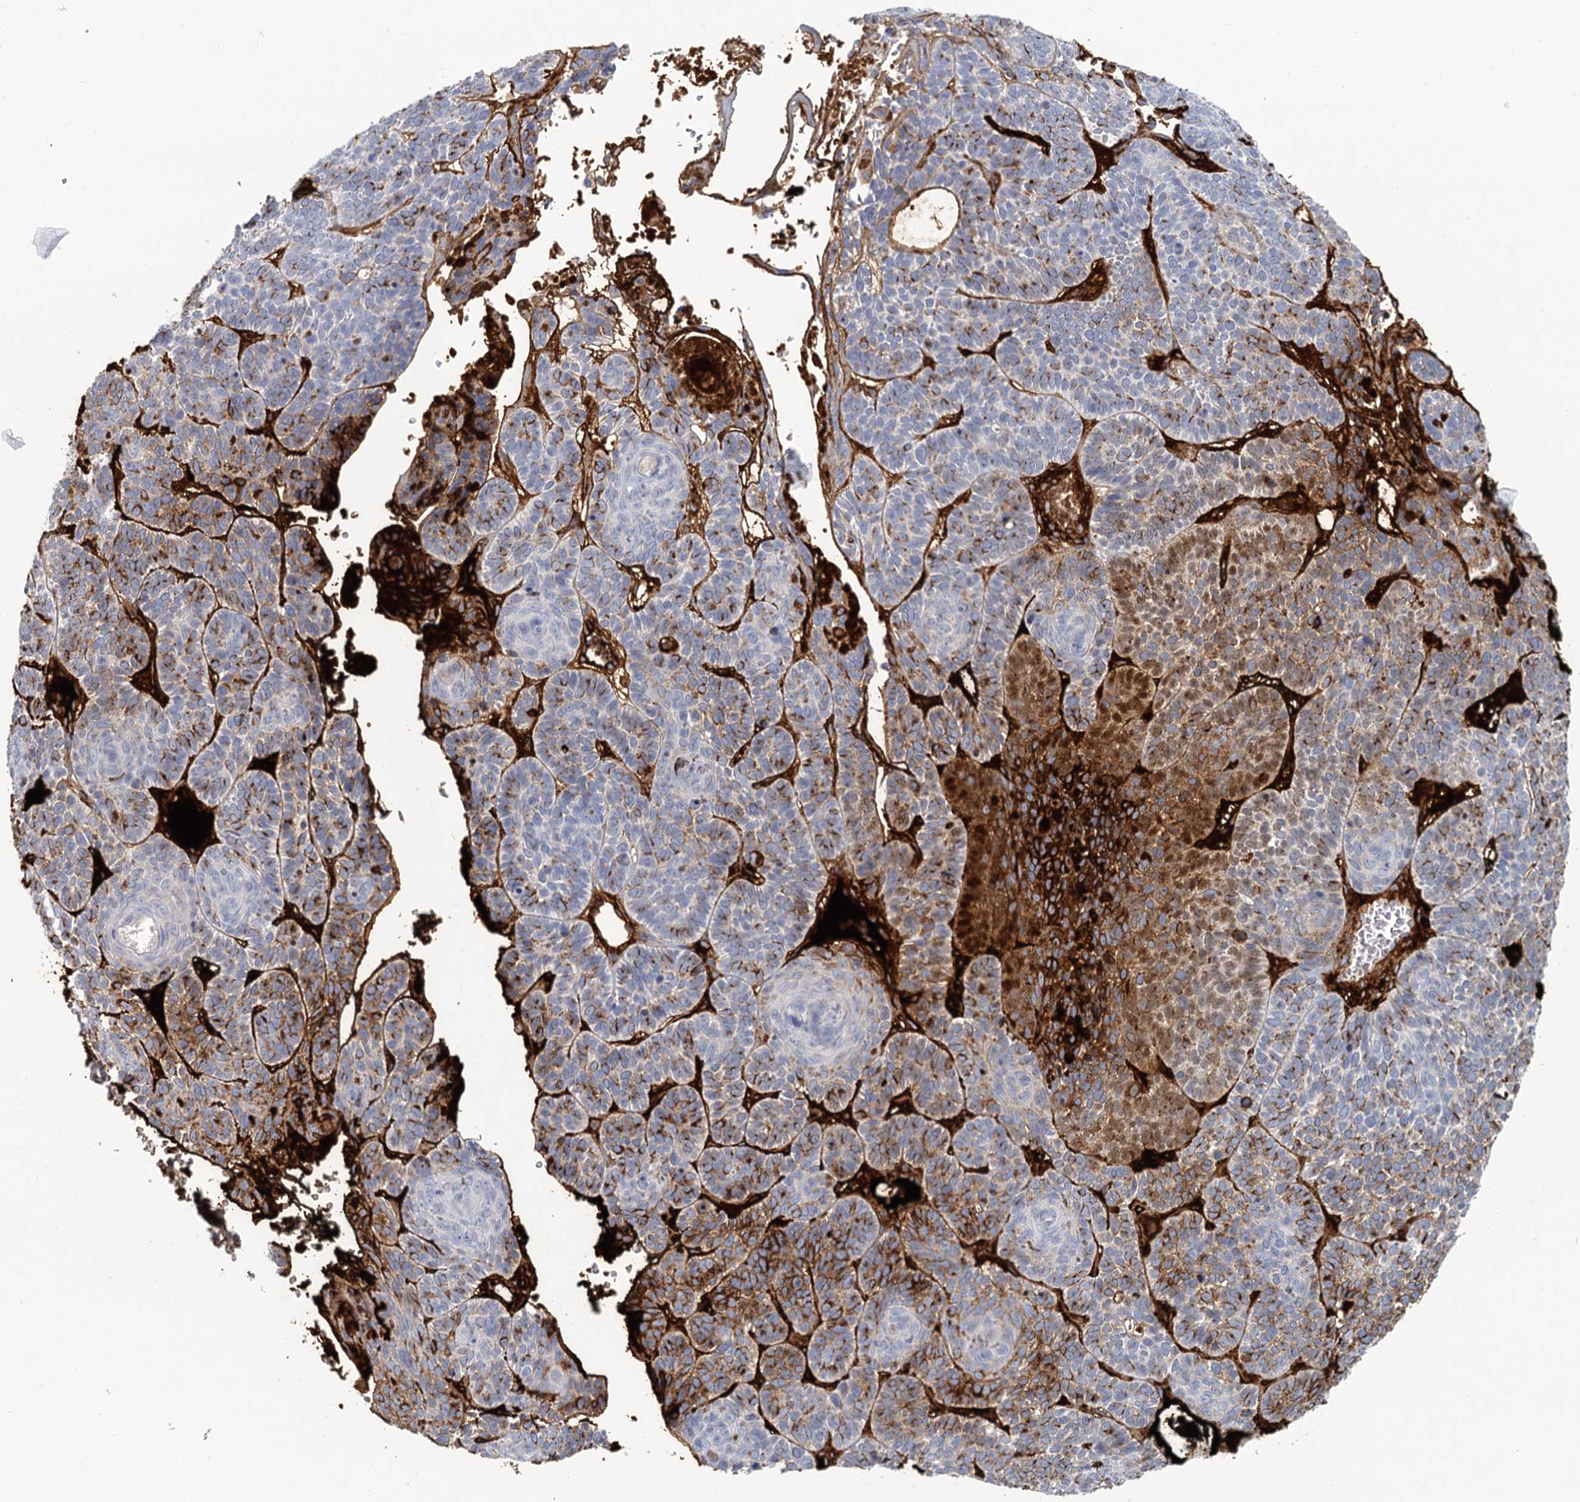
{"staining": {"intensity": "strong", "quantity": "25%-75%", "location": "cytoplasmic/membranous"}, "tissue": "skin cancer", "cell_type": "Tumor cells", "image_type": "cancer", "snomed": [{"axis": "morphology", "description": "Basal cell carcinoma"}, {"axis": "topography", "description": "Skin"}], "caption": "Brown immunohistochemical staining in skin basal cell carcinoma demonstrates strong cytoplasmic/membranous positivity in approximately 25%-75% of tumor cells. (IHC, brightfield microscopy, high magnification).", "gene": "CHGA", "patient": {"sex": "male", "age": 85}}